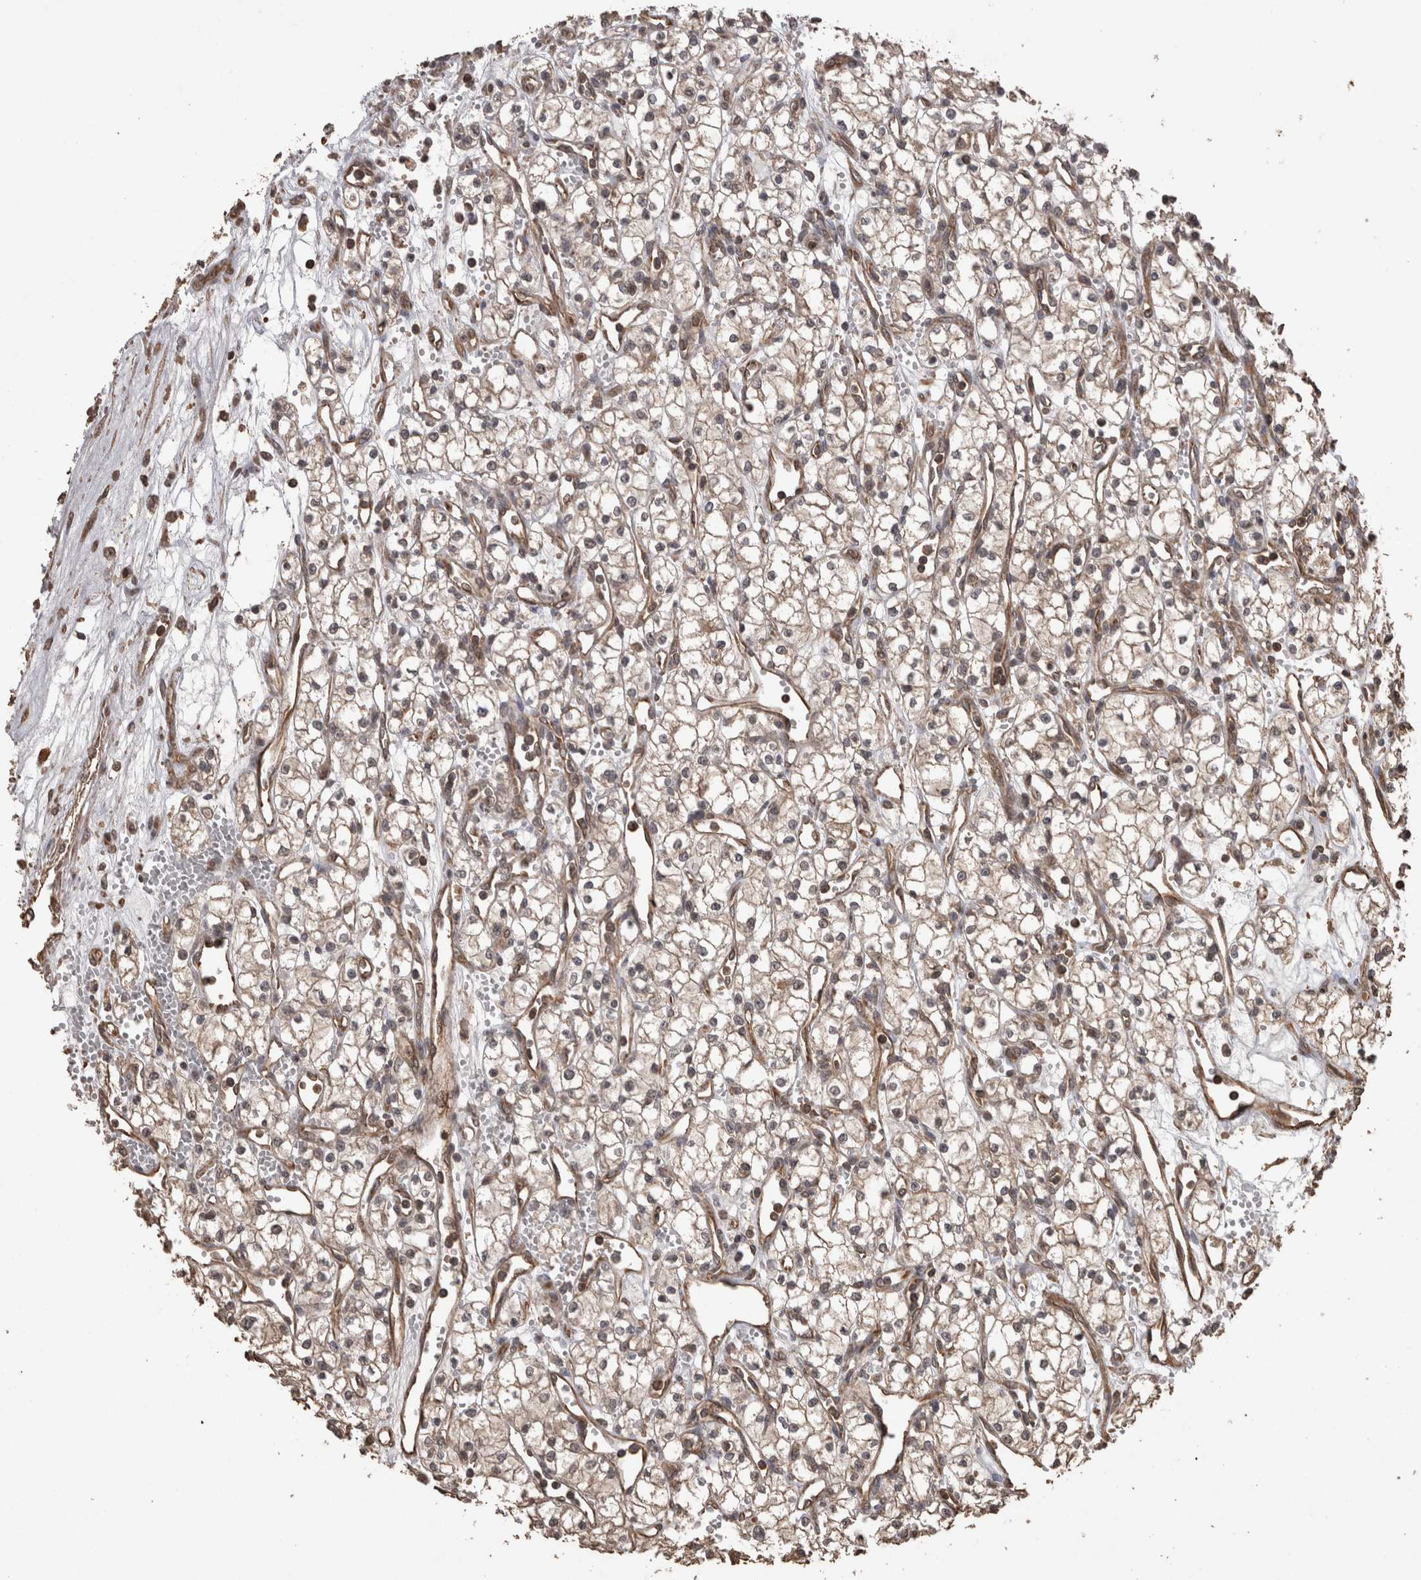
{"staining": {"intensity": "weak", "quantity": "<25%", "location": "cytoplasmic/membranous"}, "tissue": "renal cancer", "cell_type": "Tumor cells", "image_type": "cancer", "snomed": [{"axis": "morphology", "description": "Adenocarcinoma, NOS"}, {"axis": "topography", "description": "Kidney"}], "caption": "A high-resolution micrograph shows IHC staining of renal cancer, which displays no significant expression in tumor cells.", "gene": "PINK1", "patient": {"sex": "male", "age": 59}}